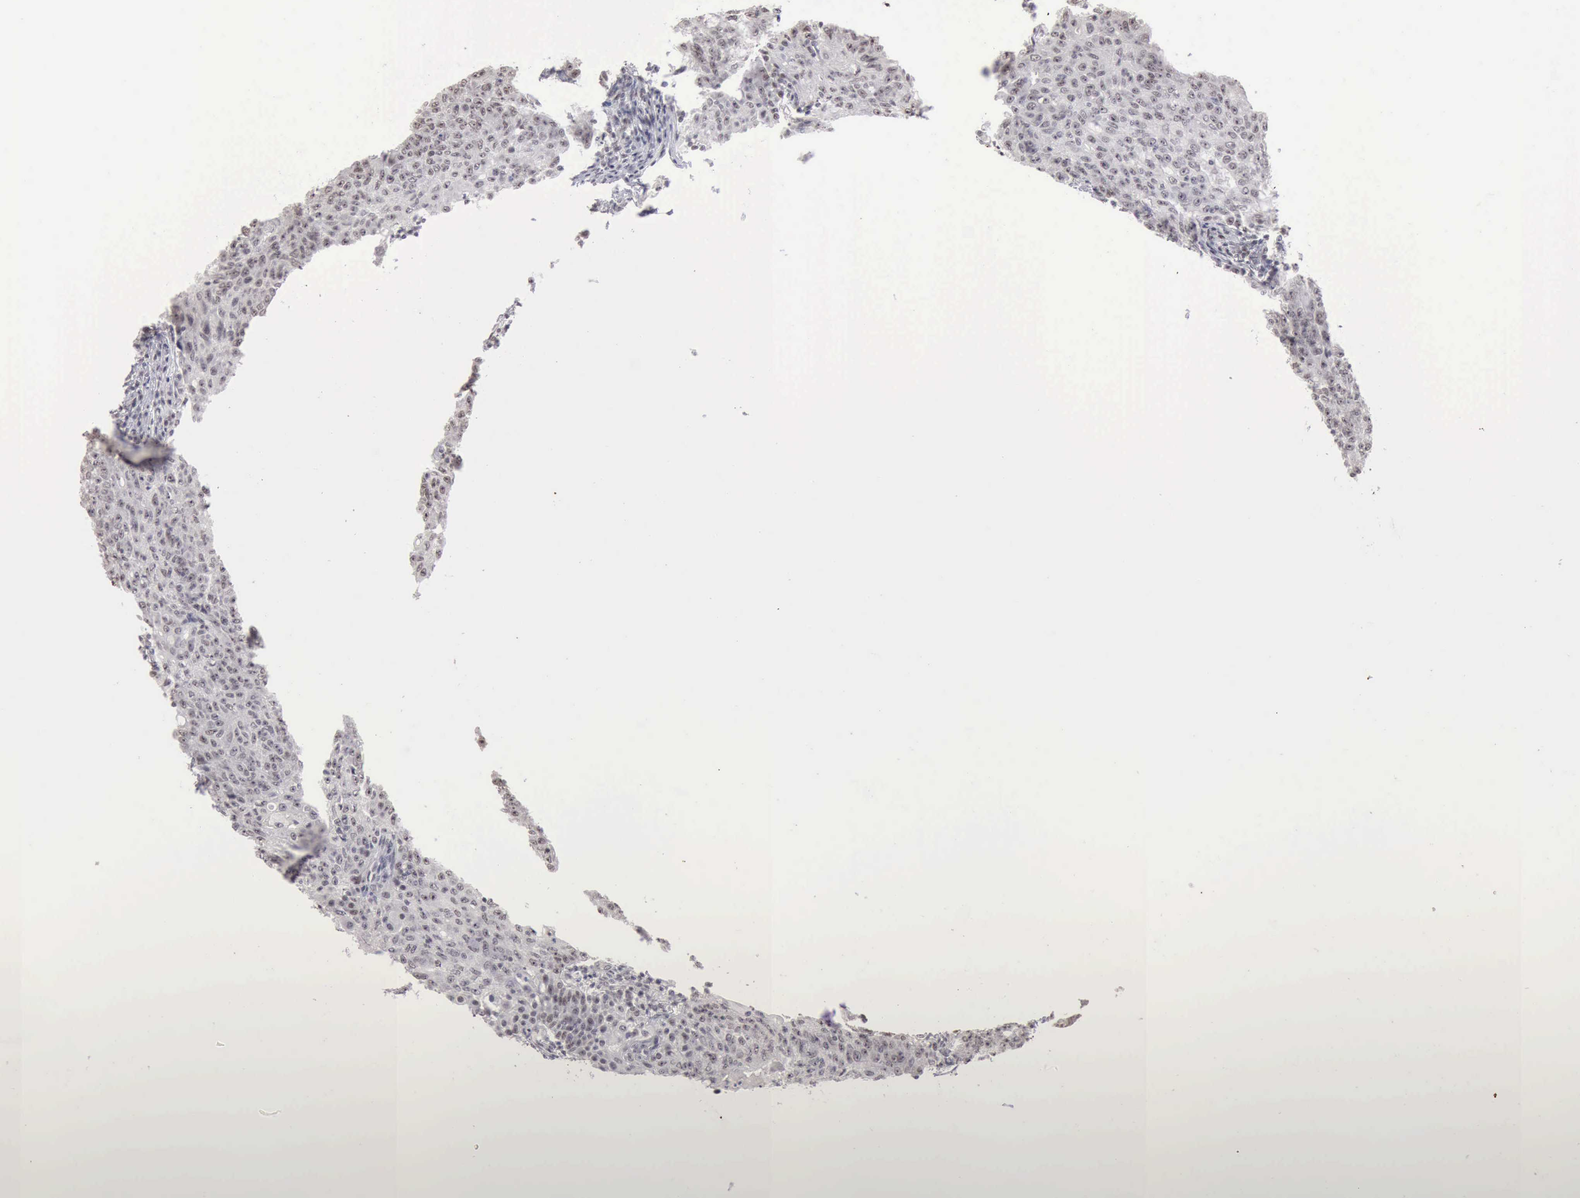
{"staining": {"intensity": "weak", "quantity": "<25%", "location": "nuclear"}, "tissue": "lymph node", "cell_type": "Germinal center cells", "image_type": "normal", "snomed": [{"axis": "morphology", "description": "Normal tissue, NOS"}, {"axis": "topography", "description": "Lymph node"}], "caption": "A high-resolution micrograph shows immunohistochemistry (IHC) staining of benign lymph node, which shows no significant positivity in germinal center cells.", "gene": "TAF1", "patient": {"sex": "female", "age": 42}}